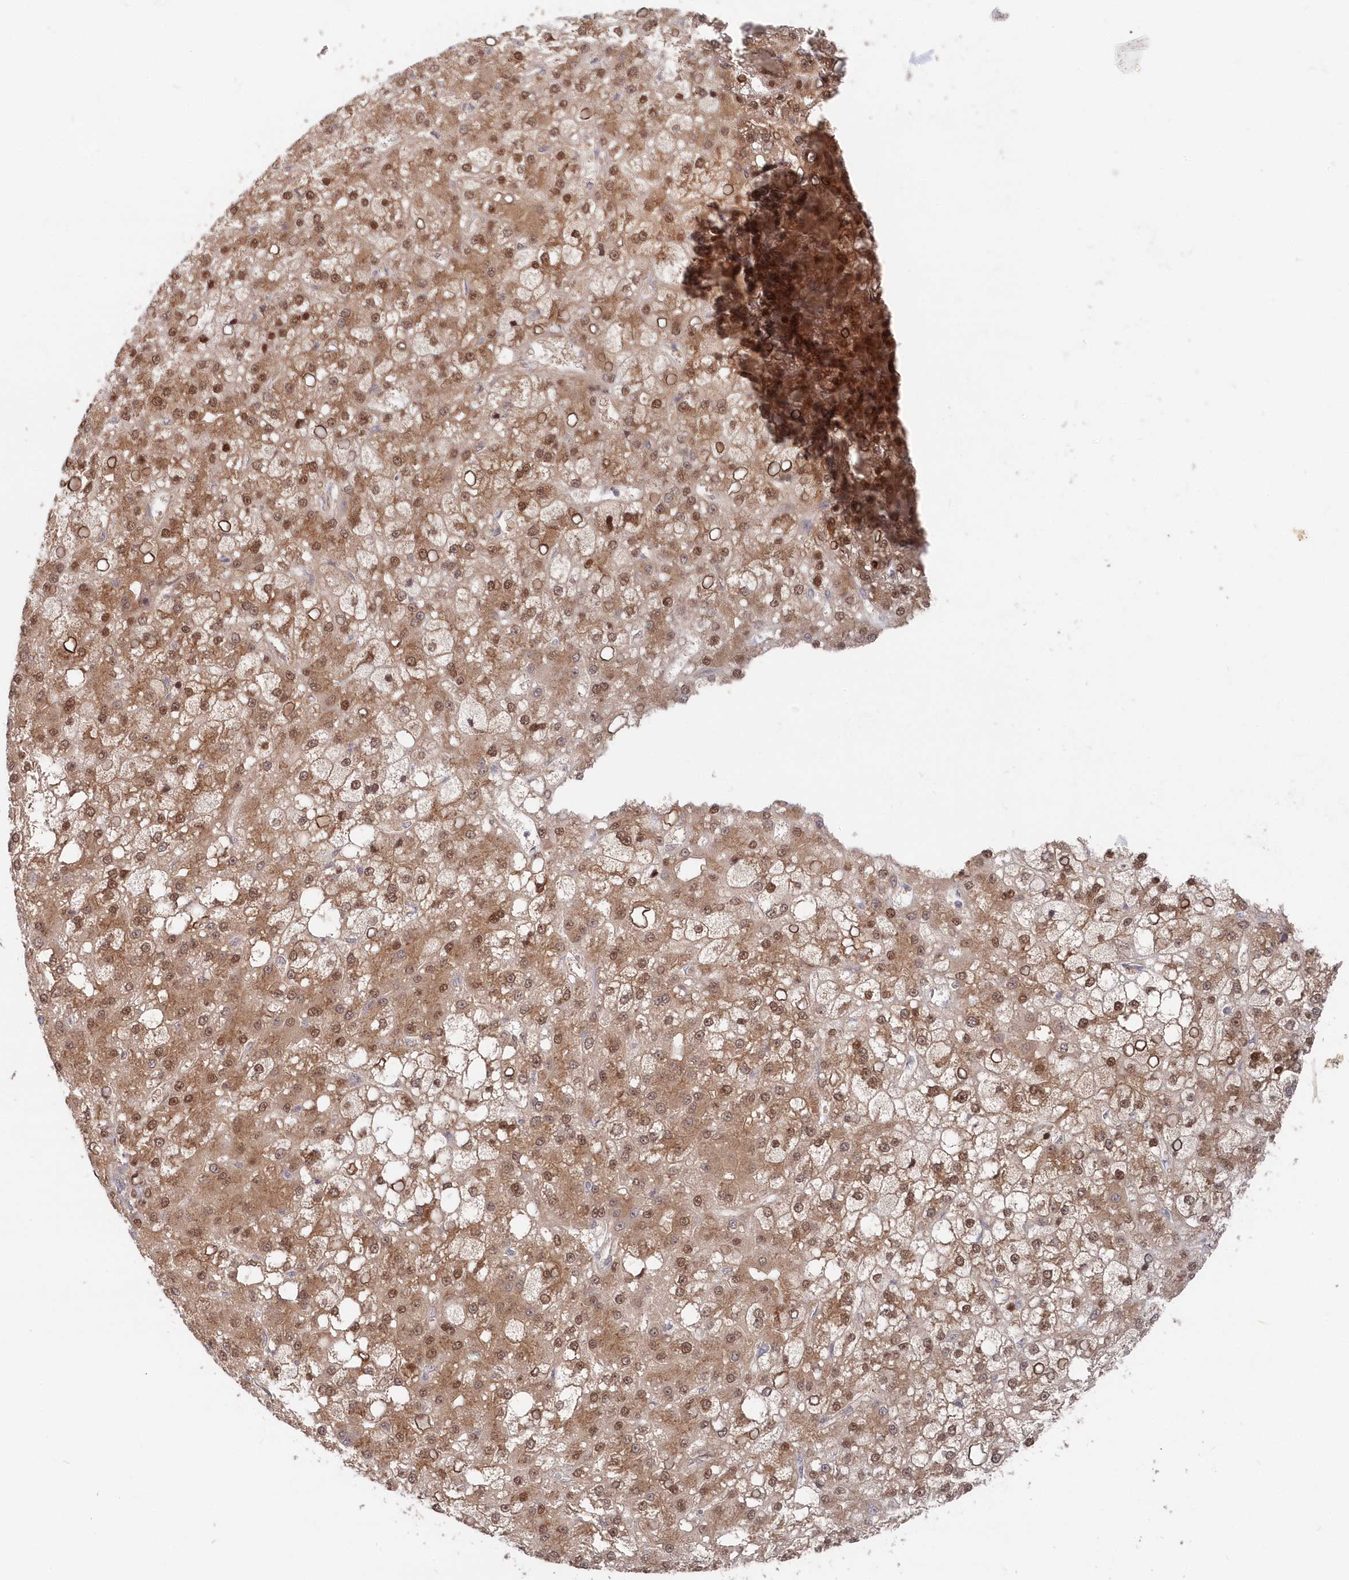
{"staining": {"intensity": "moderate", "quantity": ">75%", "location": "cytoplasmic/membranous,nuclear"}, "tissue": "liver cancer", "cell_type": "Tumor cells", "image_type": "cancer", "snomed": [{"axis": "morphology", "description": "Carcinoma, Hepatocellular, NOS"}, {"axis": "topography", "description": "Liver"}], "caption": "DAB immunohistochemical staining of liver cancer (hepatocellular carcinoma) shows moderate cytoplasmic/membranous and nuclear protein expression in about >75% of tumor cells.", "gene": "ABHD14B", "patient": {"sex": "male", "age": 67}}